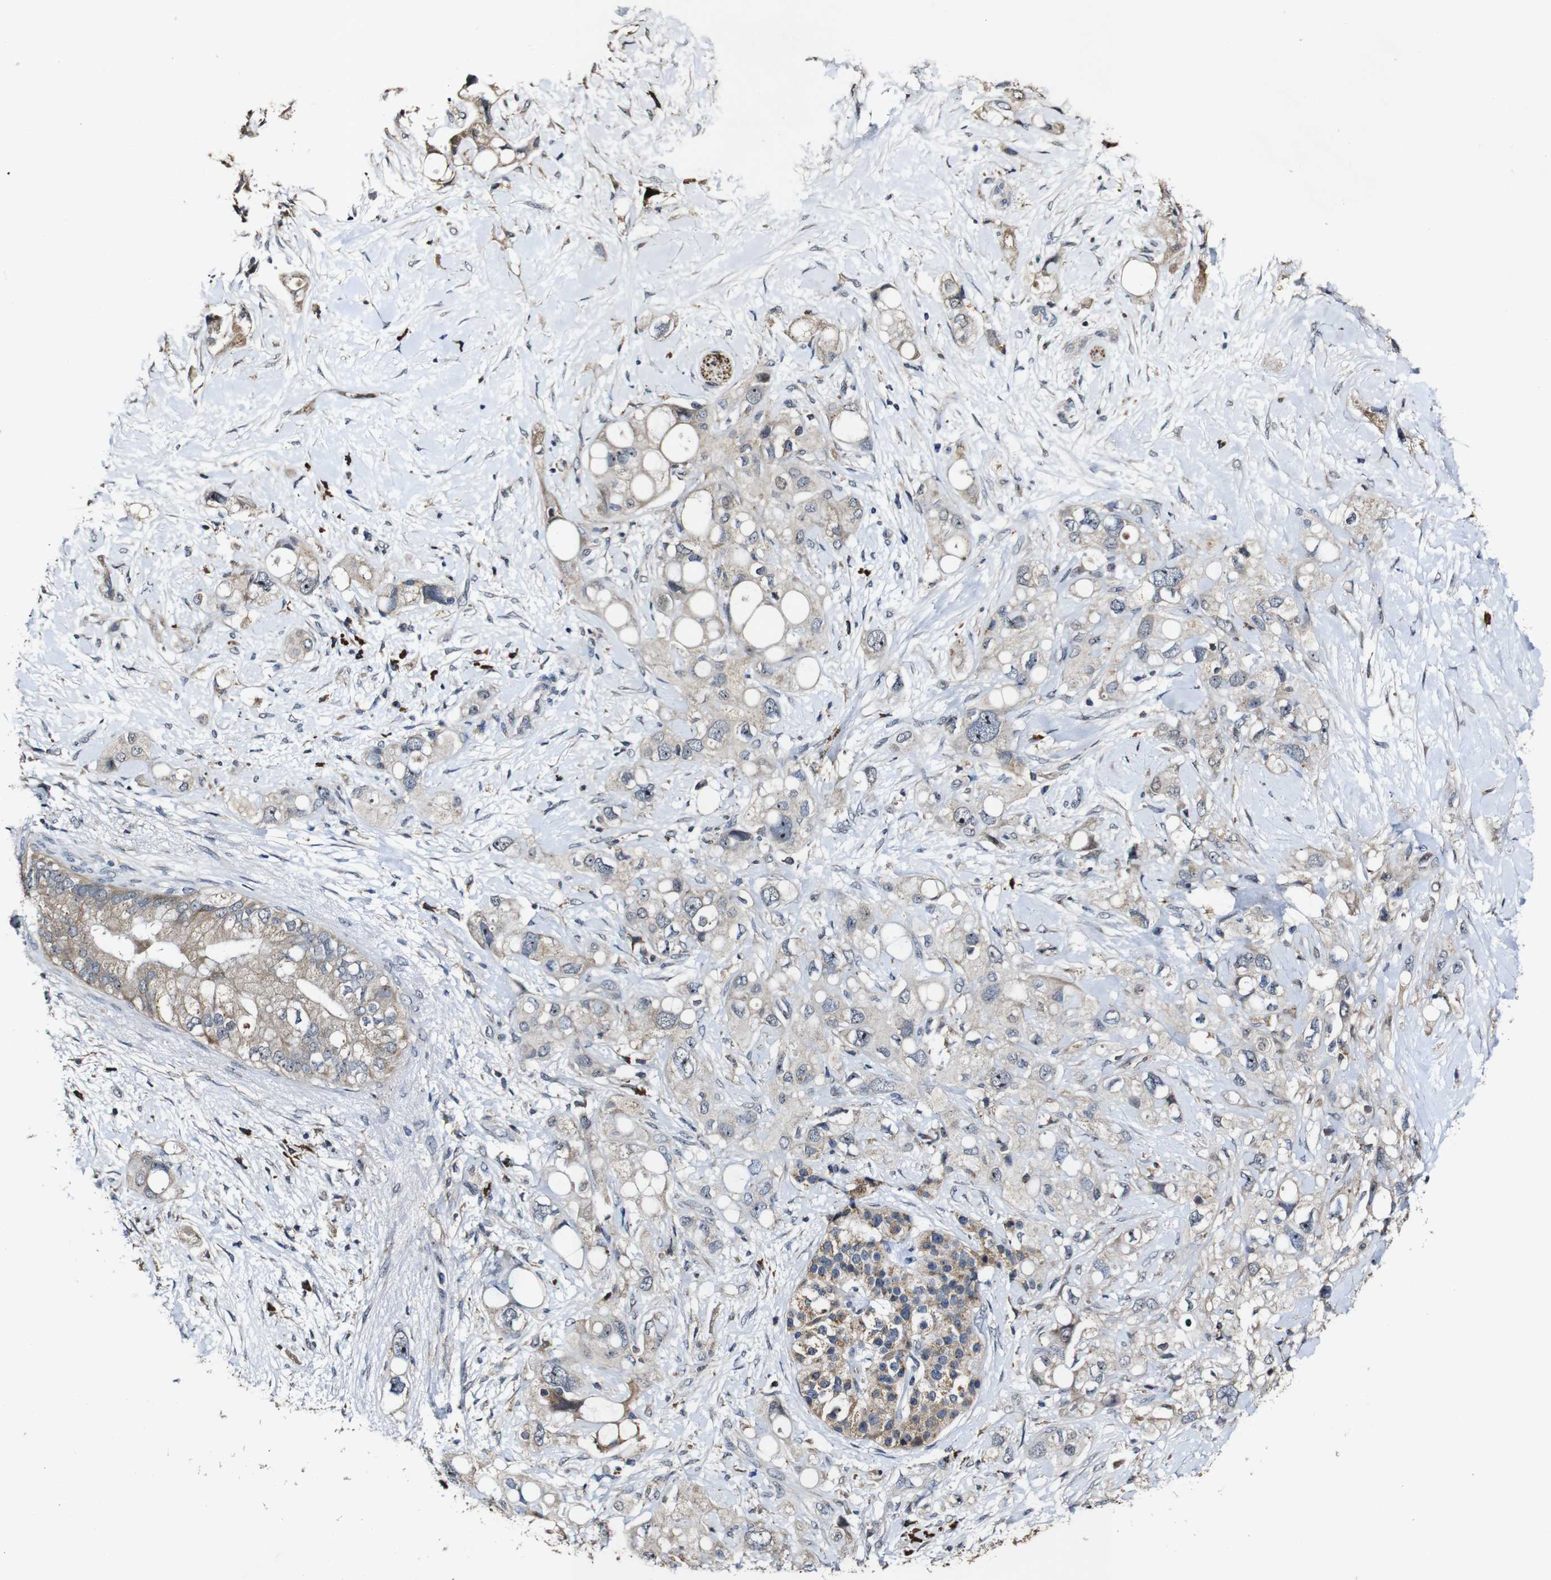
{"staining": {"intensity": "weak", "quantity": "<25%", "location": "cytoplasmic/membranous"}, "tissue": "pancreatic cancer", "cell_type": "Tumor cells", "image_type": "cancer", "snomed": [{"axis": "morphology", "description": "Adenocarcinoma, NOS"}, {"axis": "topography", "description": "Pancreas"}], "caption": "Tumor cells are negative for protein expression in human adenocarcinoma (pancreatic). (DAB immunohistochemistry (IHC) visualized using brightfield microscopy, high magnification).", "gene": "MAGI2", "patient": {"sex": "female", "age": 56}}